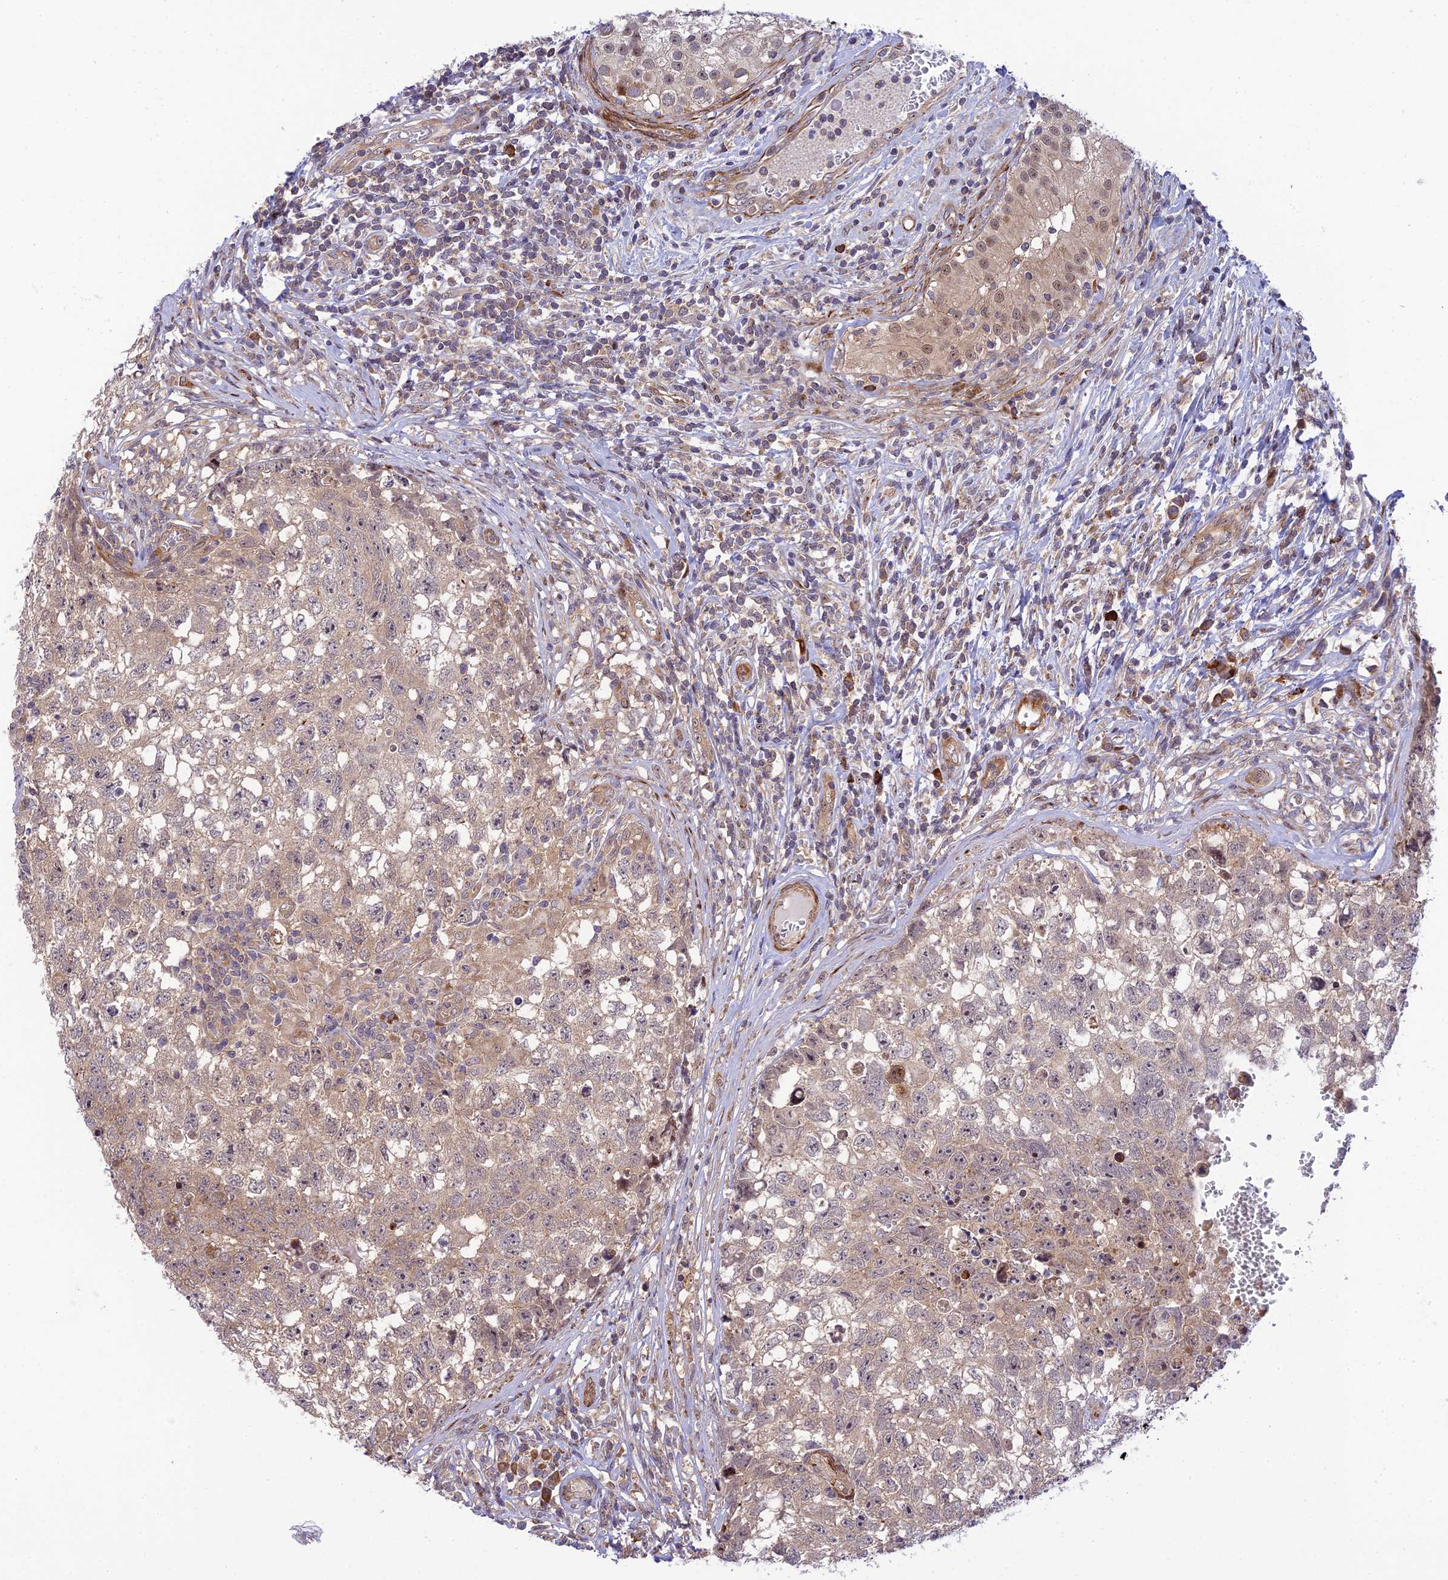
{"staining": {"intensity": "weak", "quantity": "<25%", "location": "cytoplasmic/membranous"}, "tissue": "testis cancer", "cell_type": "Tumor cells", "image_type": "cancer", "snomed": [{"axis": "morphology", "description": "Seminoma, NOS"}, {"axis": "morphology", "description": "Carcinoma, Embryonal, NOS"}, {"axis": "topography", "description": "Testis"}], "caption": "A high-resolution micrograph shows IHC staining of testis cancer, which shows no significant staining in tumor cells.", "gene": "ZNF584", "patient": {"sex": "male", "age": 29}}